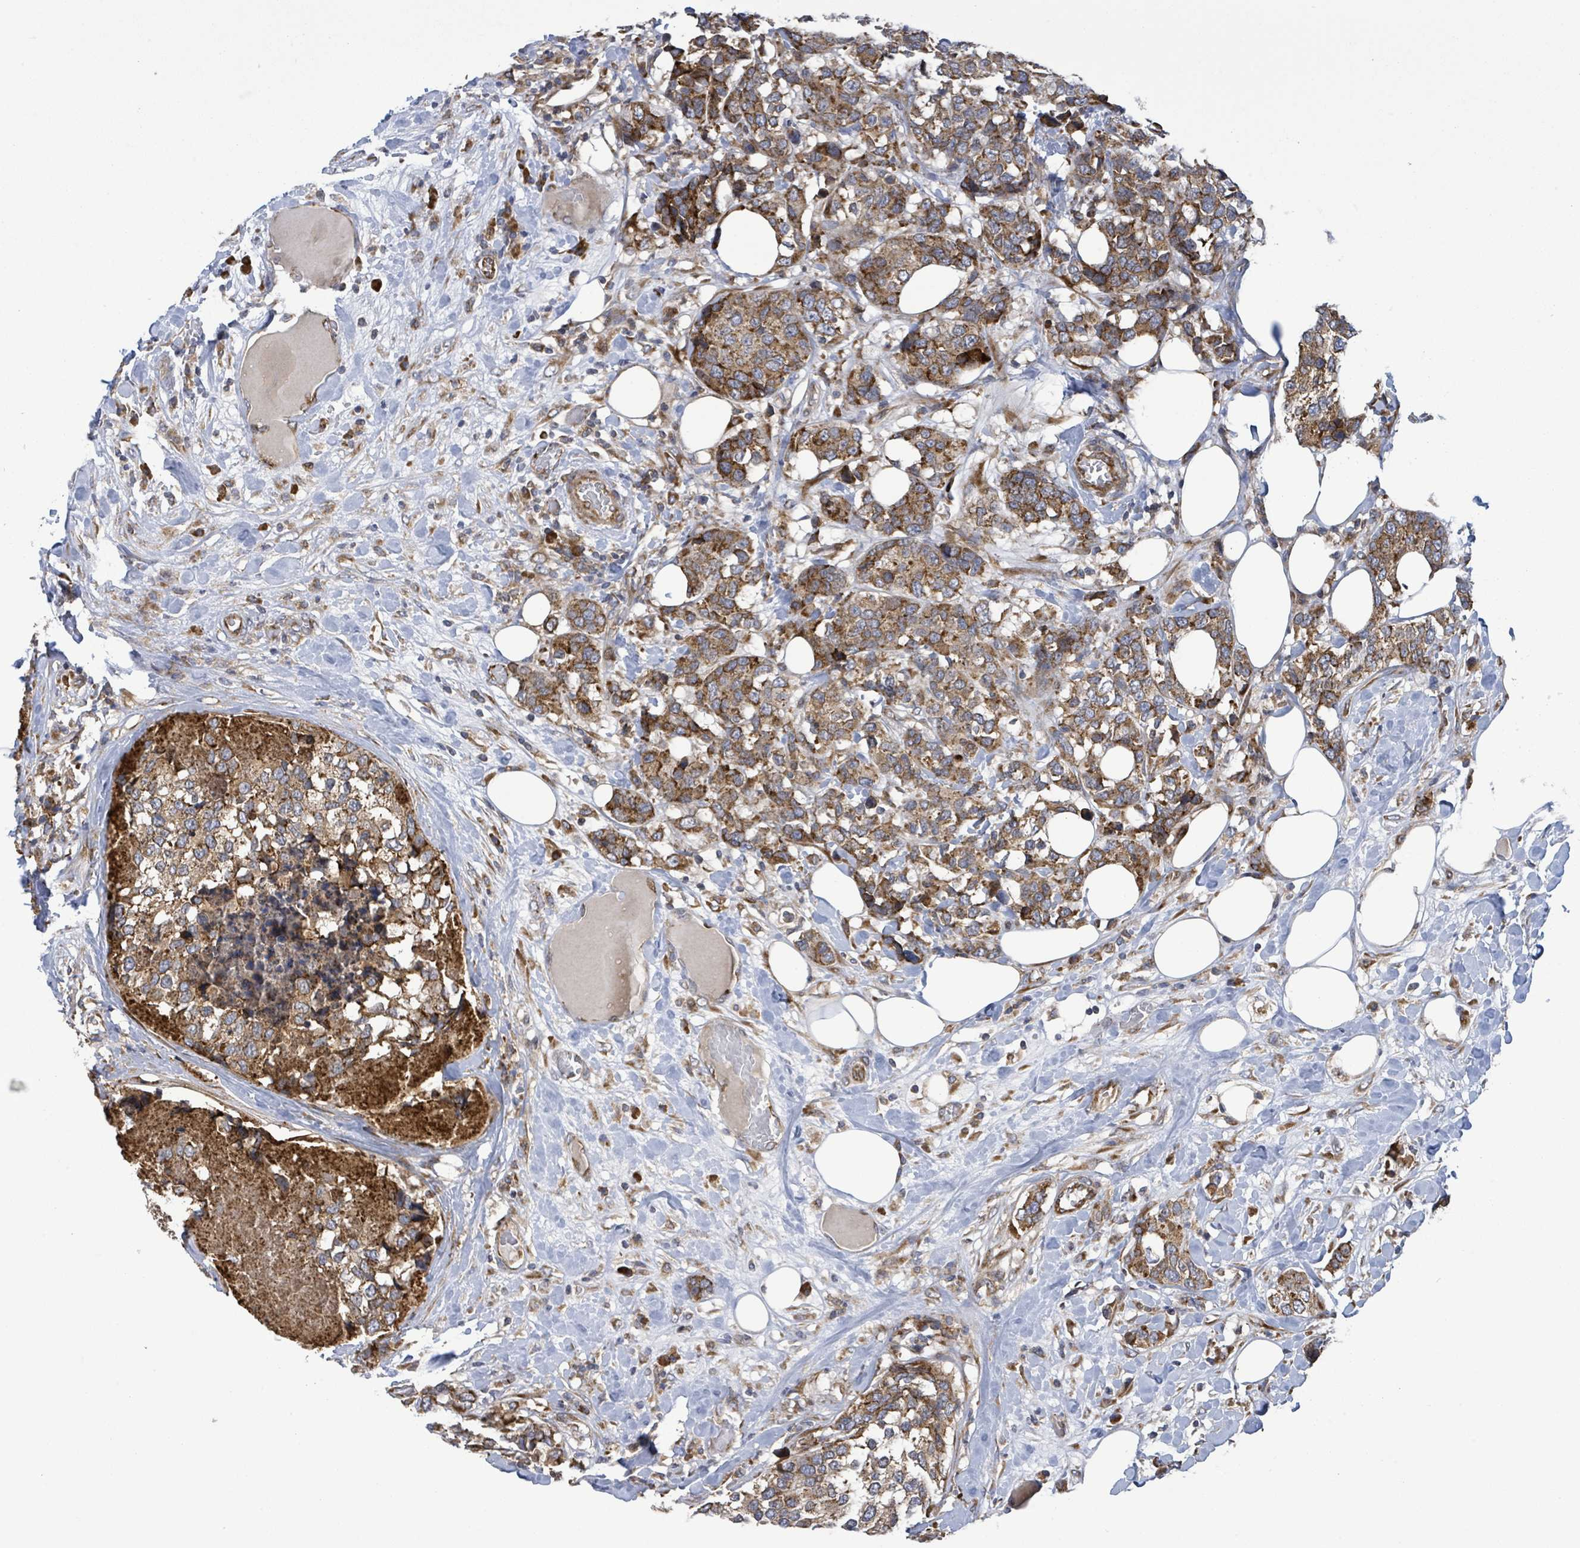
{"staining": {"intensity": "moderate", "quantity": ">75%", "location": "cytoplasmic/membranous"}, "tissue": "breast cancer", "cell_type": "Tumor cells", "image_type": "cancer", "snomed": [{"axis": "morphology", "description": "Lobular carcinoma"}, {"axis": "topography", "description": "Breast"}], "caption": "High-power microscopy captured an IHC image of breast lobular carcinoma, revealing moderate cytoplasmic/membranous expression in approximately >75% of tumor cells.", "gene": "NOMO1", "patient": {"sex": "female", "age": 59}}